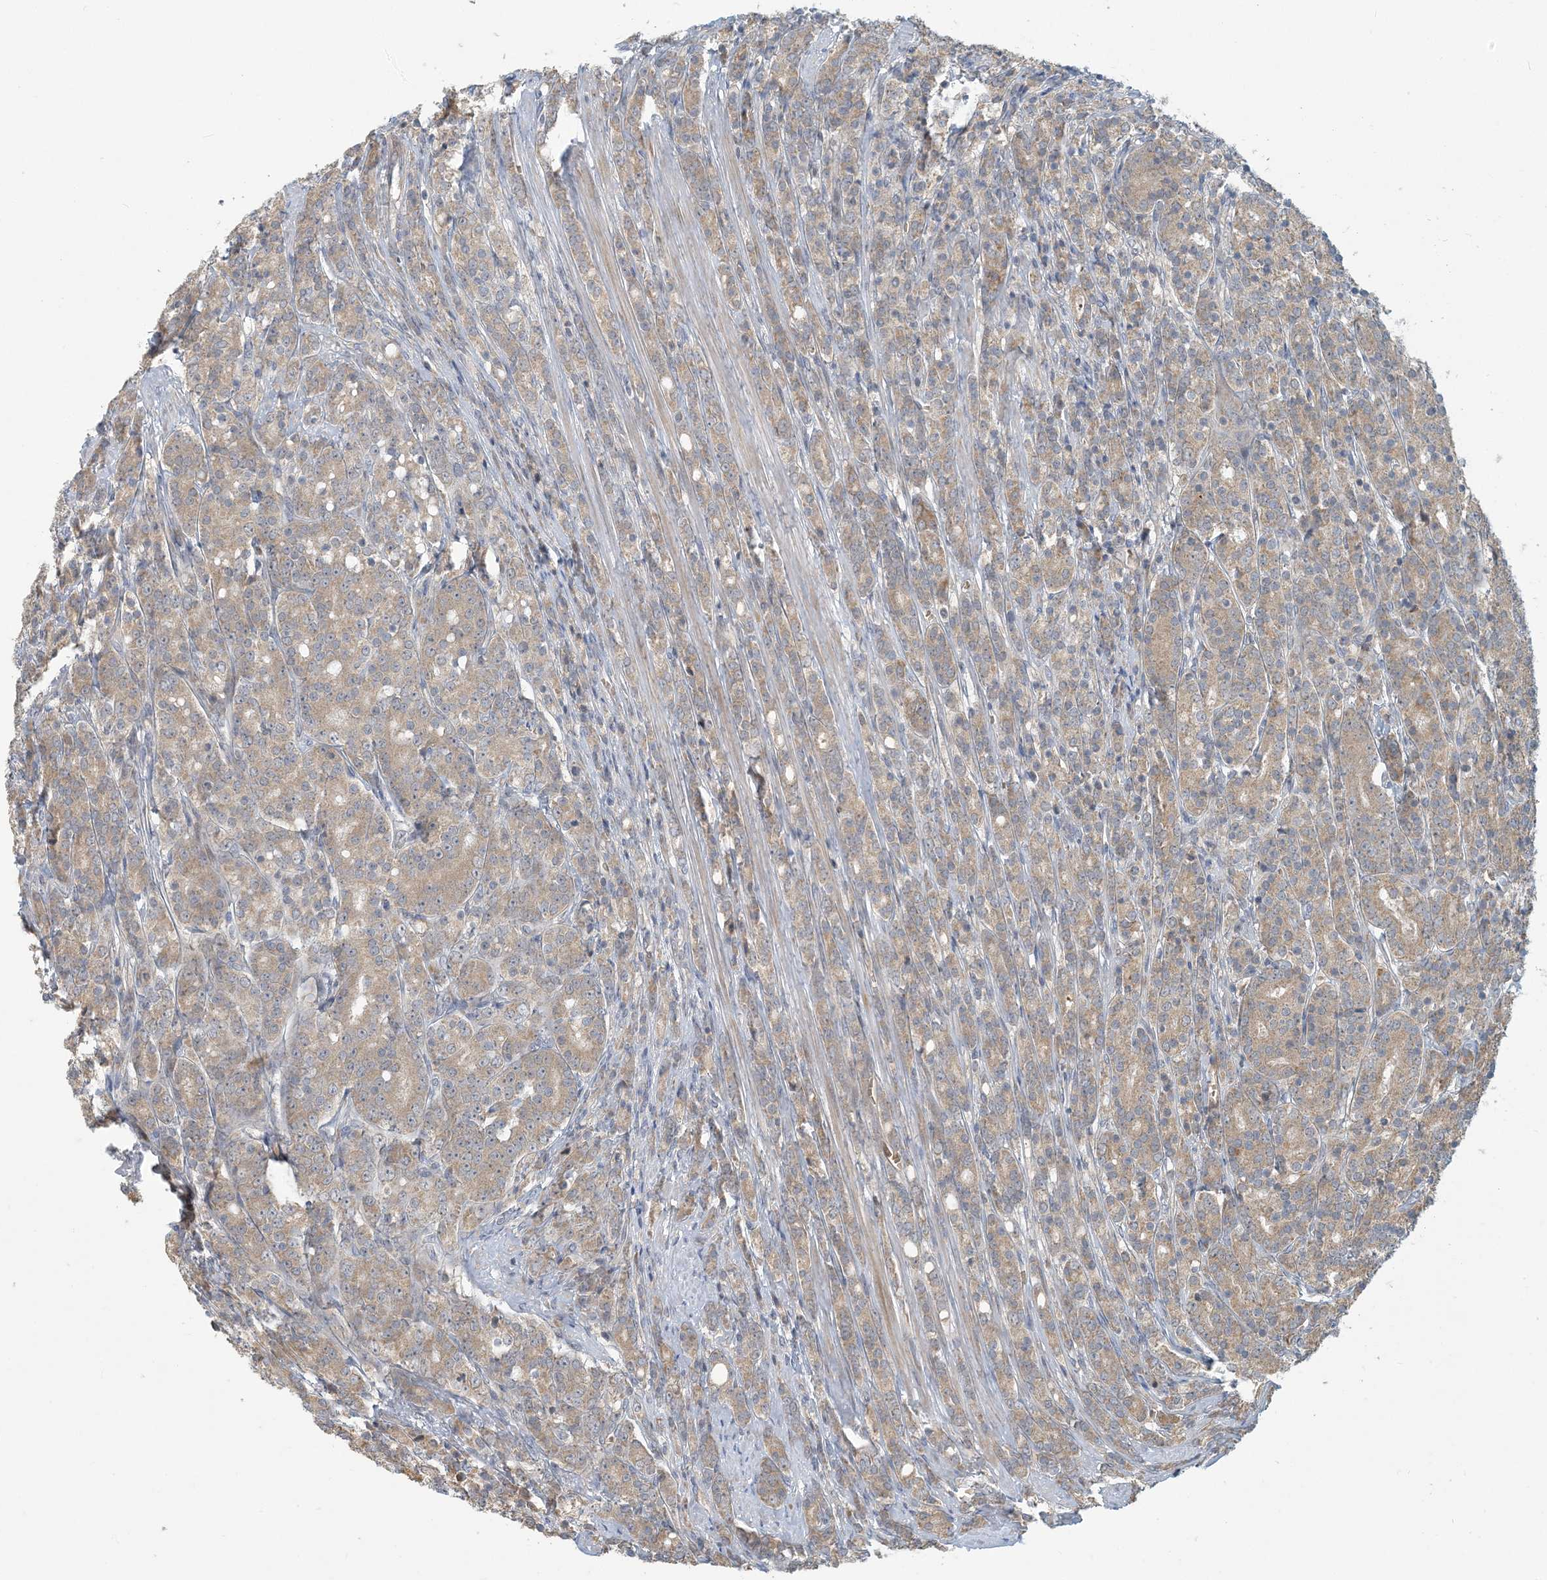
{"staining": {"intensity": "moderate", "quantity": ">75%", "location": "cytoplasmic/membranous"}, "tissue": "prostate cancer", "cell_type": "Tumor cells", "image_type": "cancer", "snomed": [{"axis": "morphology", "description": "Adenocarcinoma, High grade"}, {"axis": "topography", "description": "Prostate"}], "caption": "Immunohistochemical staining of prostate cancer (high-grade adenocarcinoma) reveals medium levels of moderate cytoplasmic/membranous positivity in approximately >75% of tumor cells.", "gene": "PUSL1", "patient": {"sex": "male", "age": 62}}